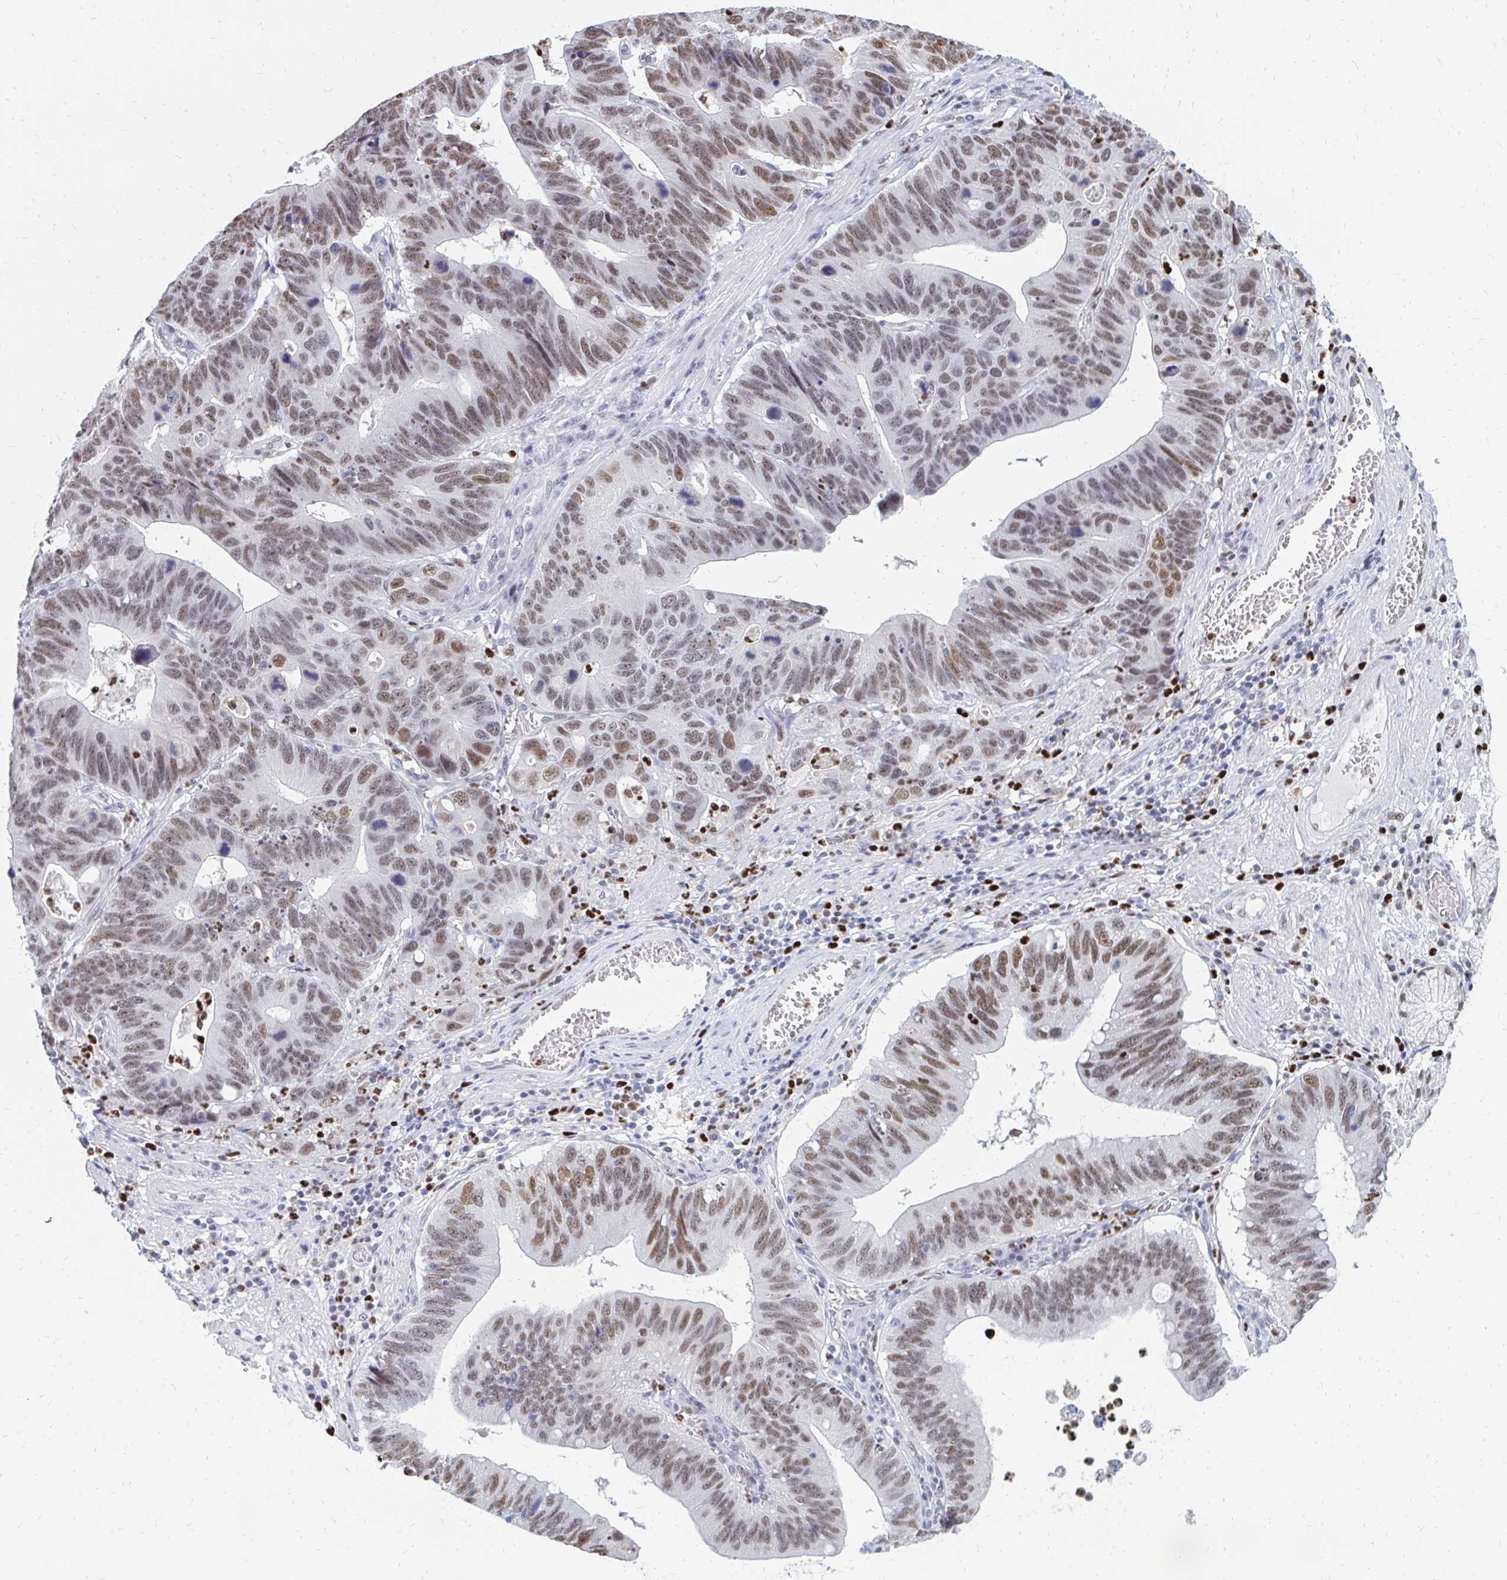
{"staining": {"intensity": "moderate", "quantity": ">75%", "location": "nuclear"}, "tissue": "stomach cancer", "cell_type": "Tumor cells", "image_type": "cancer", "snomed": [{"axis": "morphology", "description": "Adenocarcinoma, NOS"}, {"axis": "topography", "description": "Stomach"}], "caption": "Adenocarcinoma (stomach) was stained to show a protein in brown. There is medium levels of moderate nuclear staining in about >75% of tumor cells.", "gene": "PLK3", "patient": {"sex": "male", "age": 59}}